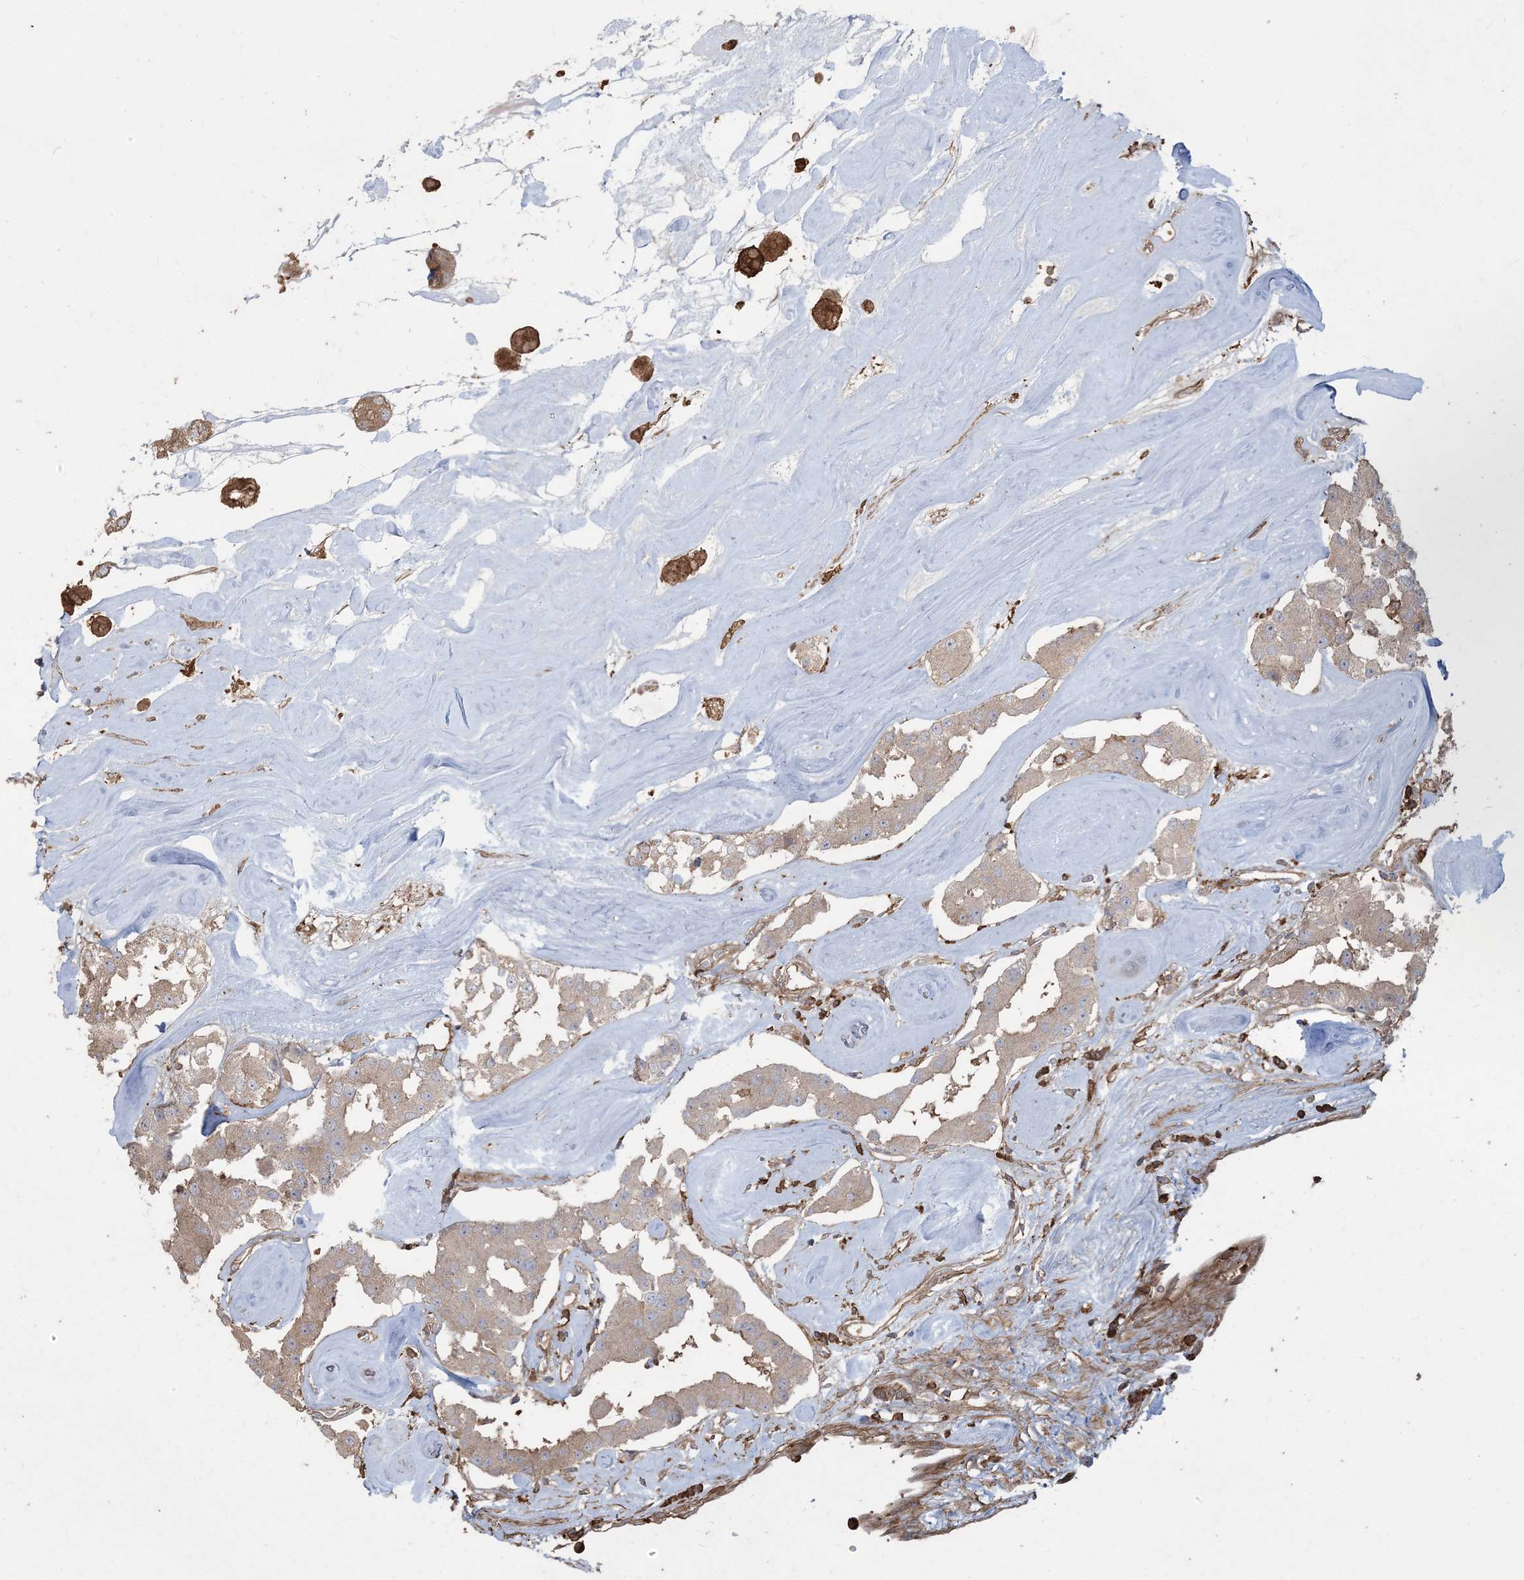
{"staining": {"intensity": "moderate", "quantity": ">75%", "location": "cytoplasmic/membranous"}, "tissue": "carcinoid", "cell_type": "Tumor cells", "image_type": "cancer", "snomed": [{"axis": "morphology", "description": "Carcinoid, malignant, NOS"}, {"axis": "topography", "description": "Pancreas"}], "caption": "Human carcinoid (malignant) stained for a protein (brown) shows moderate cytoplasmic/membranous positive expression in about >75% of tumor cells.", "gene": "HNMT", "patient": {"sex": "male", "age": 41}}